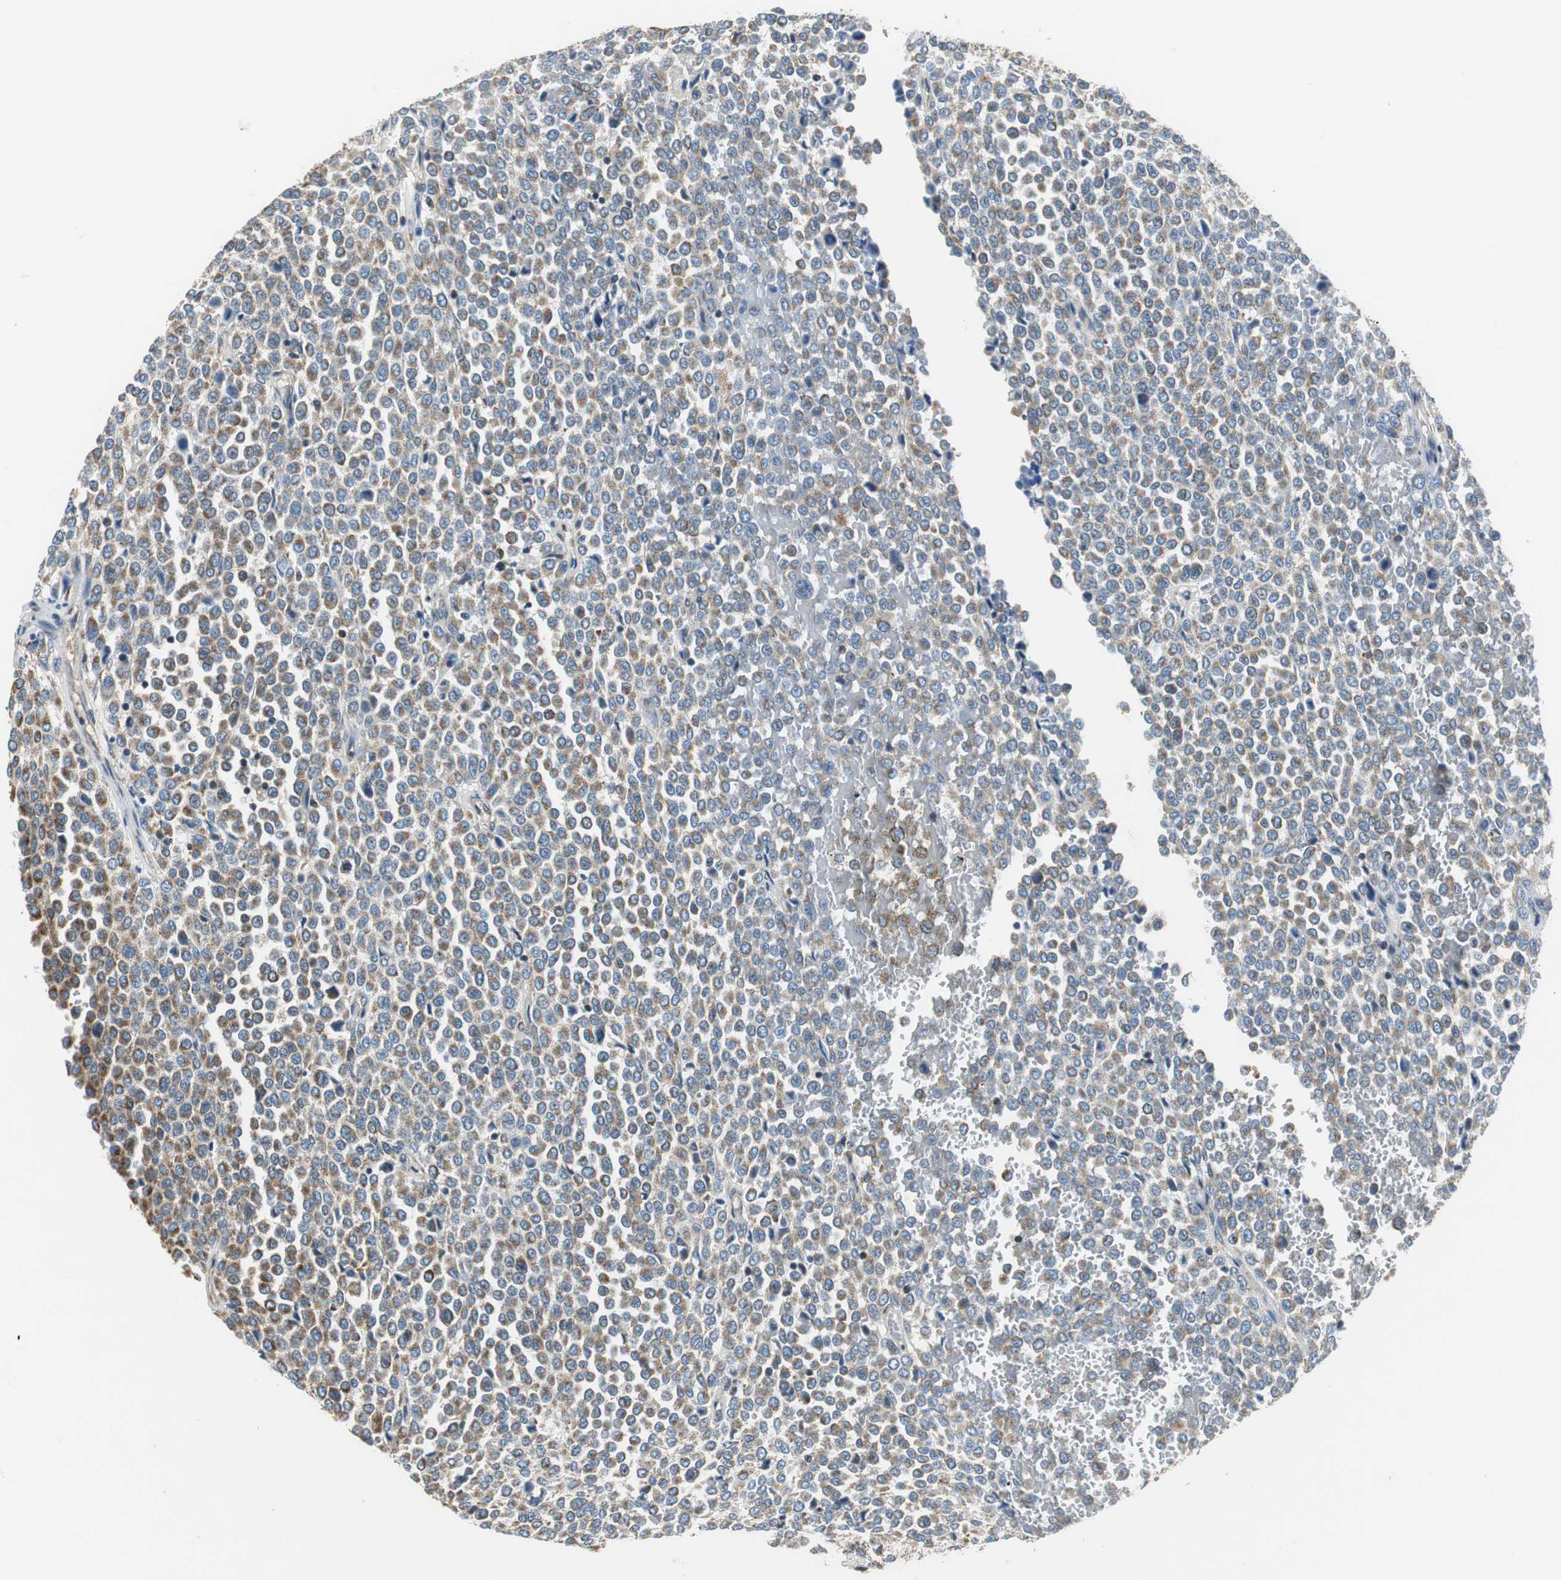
{"staining": {"intensity": "moderate", "quantity": ">75%", "location": "cytoplasmic/membranous"}, "tissue": "melanoma", "cell_type": "Tumor cells", "image_type": "cancer", "snomed": [{"axis": "morphology", "description": "Malignant melanoma, Metastatic site"}, {"axis": "topography", "description": "Pancreas"}], "caption": "Immunohistochemistry of human malignant melanoma (metastatic site) demonstrates medium levels of moderate cytoplasmic/membranous positivity in approximately >75% of tumor cells. (IHC, brightfield microscopy, high magnification).", "gene": "GSTK1", "patient": {"sex": "female", "age": 30}}